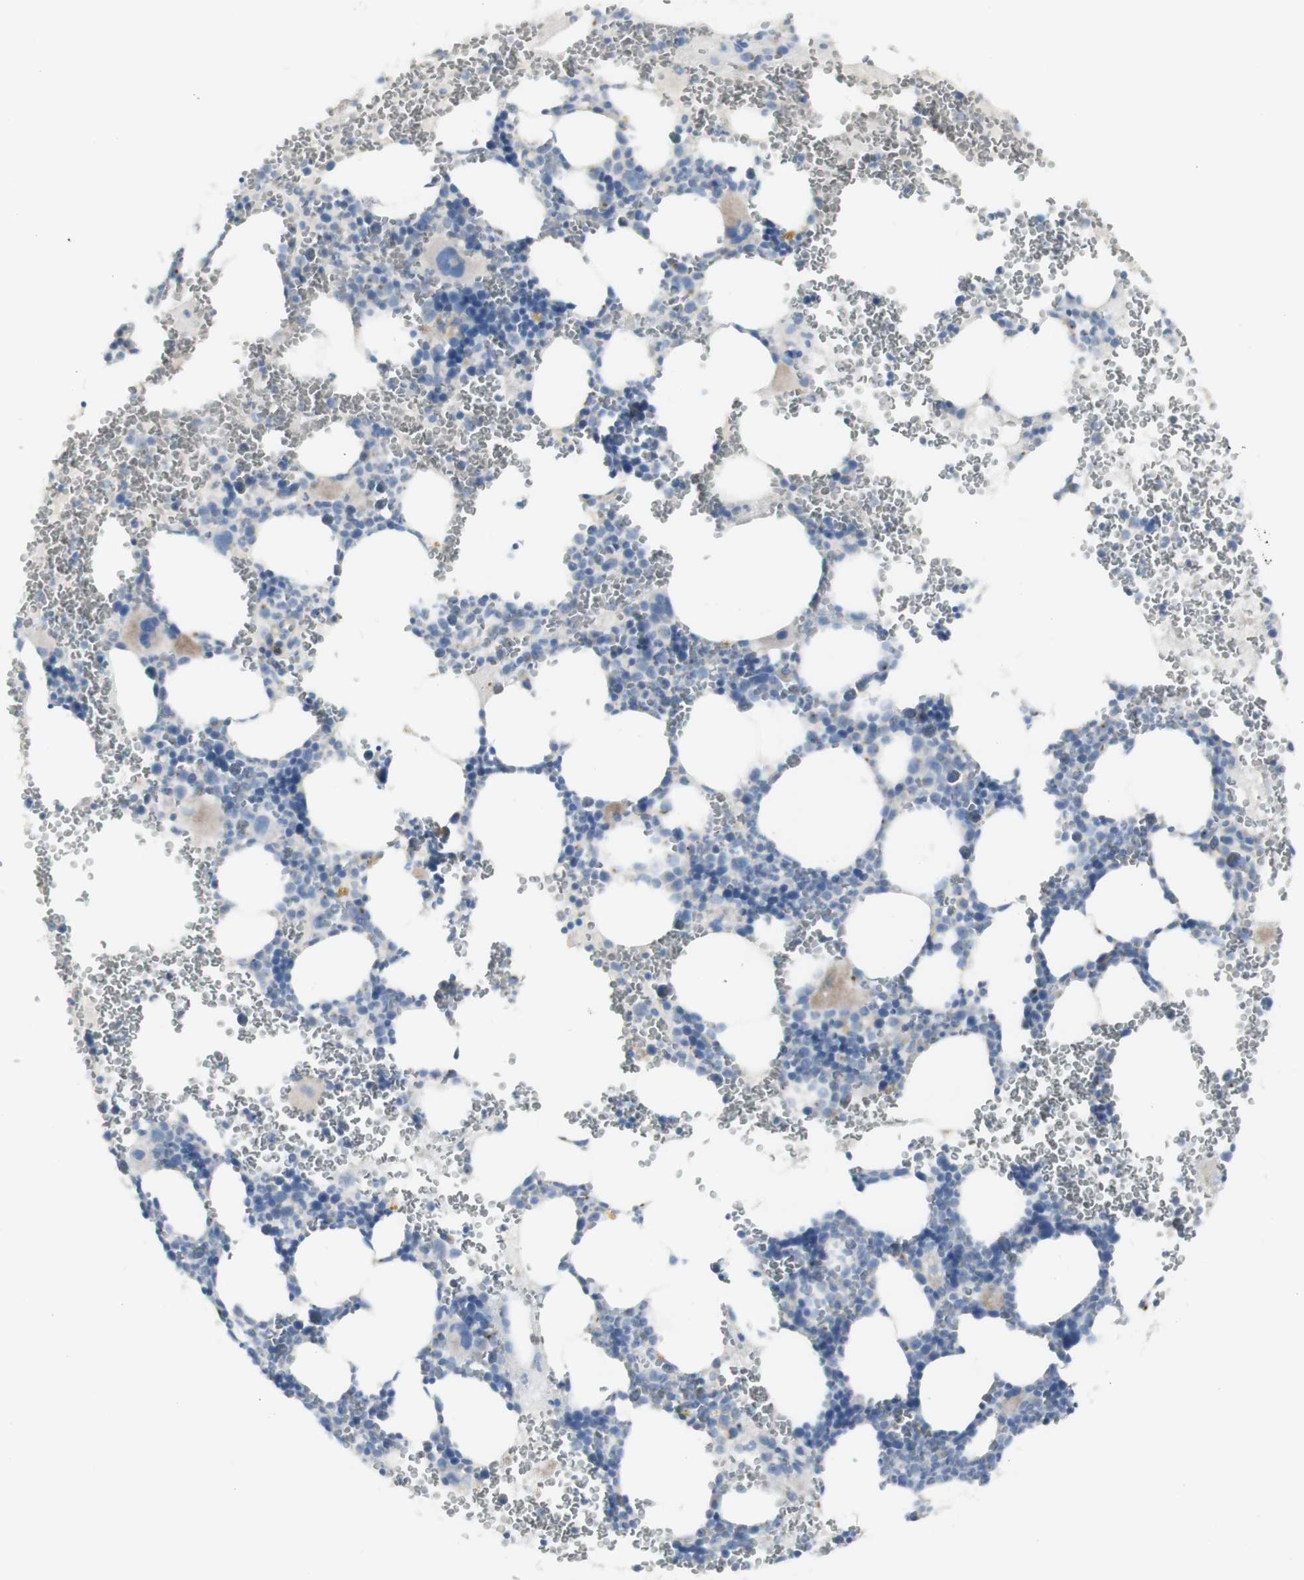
{"staining": {"intensity": "weak", "quantity": "<25%", "location": "cytoplasmic/membranous"}, "tissue": "bone marrow", "cell_type": "Hematopoietic cells", "image_type": "normal", "snomed": [{"axis": "morphology", "description": "Normal tissue, NOS"}, {"axis": "morphology", "description": "Inflammation, NOS"}, {"axis": "topography", "description": "Bone marrow"}], "caption": "Immunohistochemistry of unremarkable human bone marrow exhibits no positivity in hematopoietic cells.", "gene": "CD207", "patient": {"sex": "female", "age": 76}}